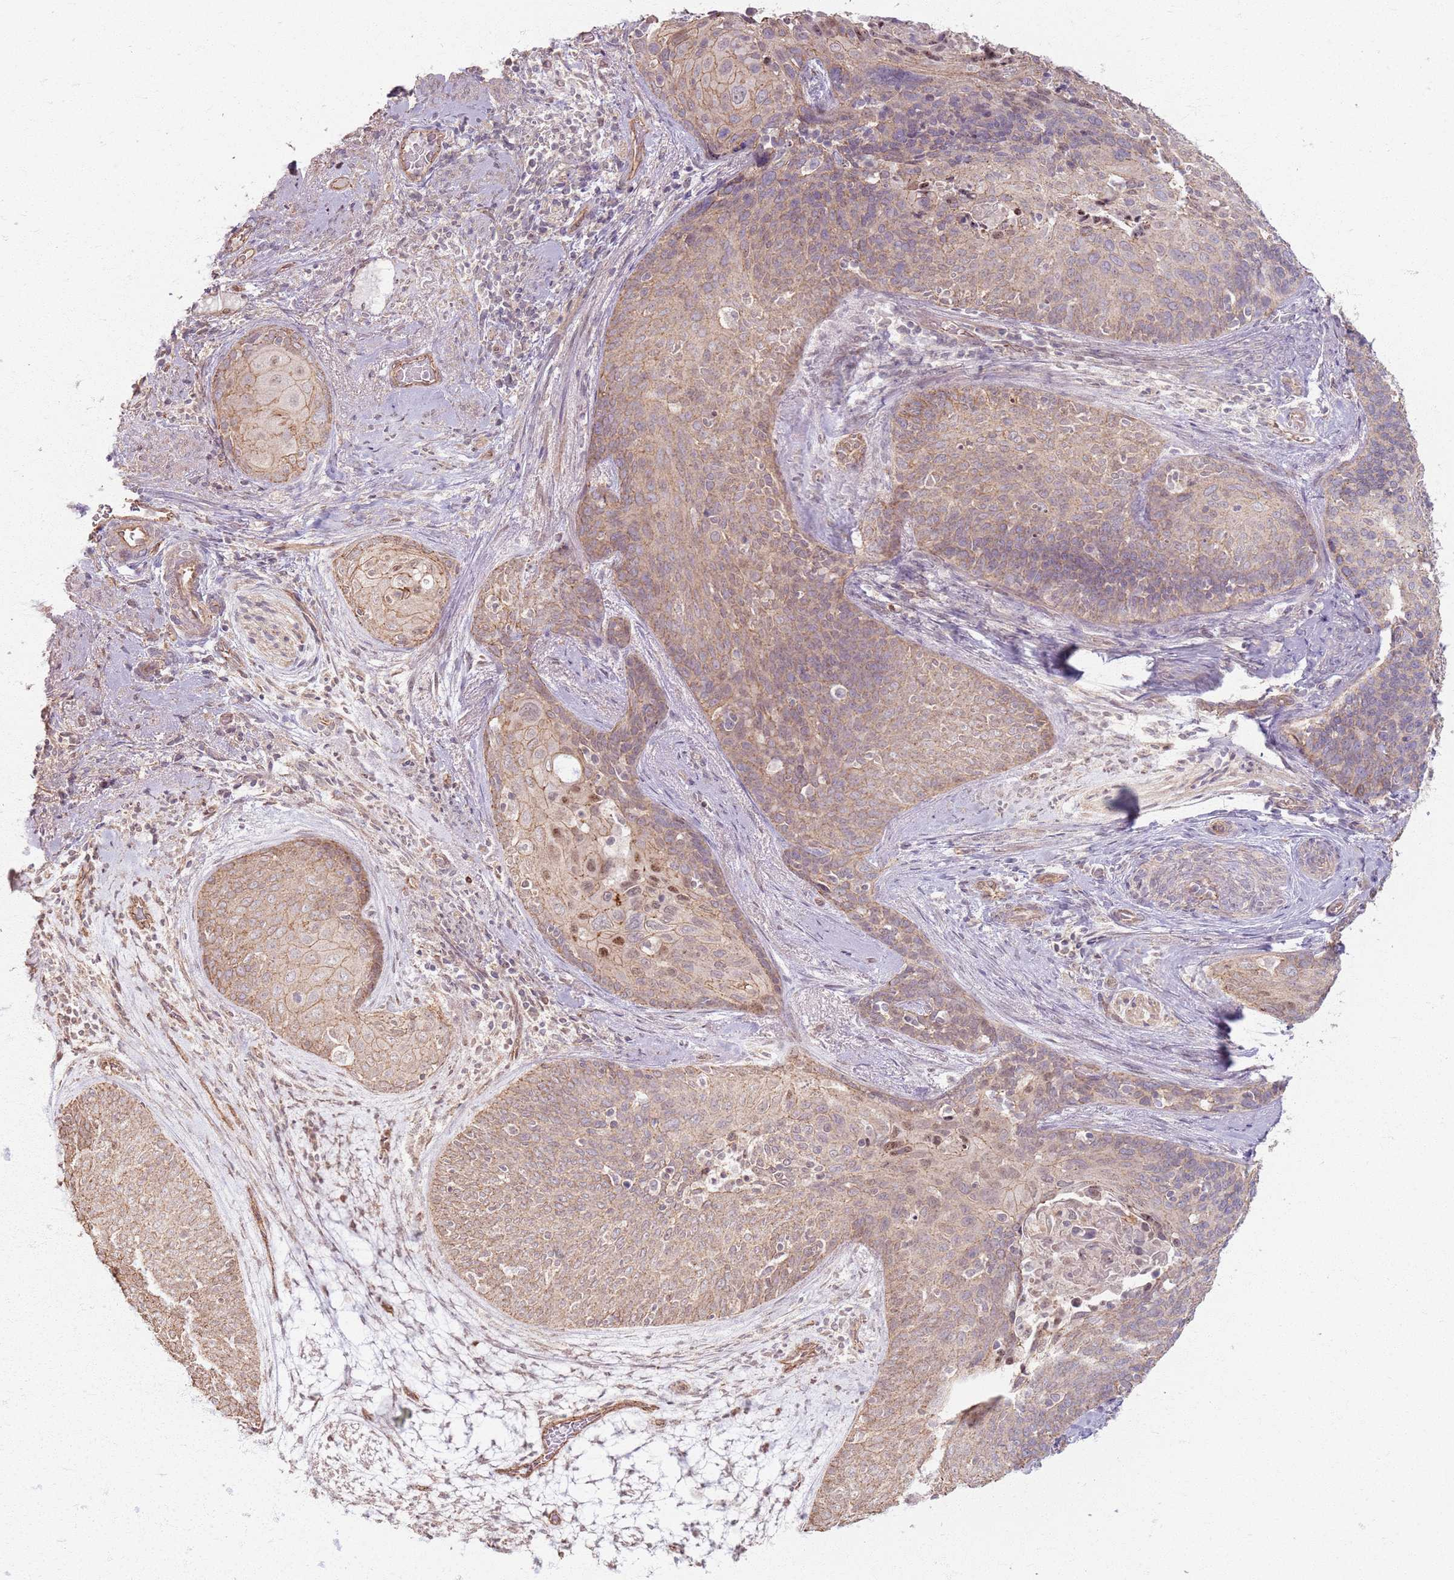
{"staining": {"intensity": "weak", "quantity": ">75%", "location": "cytoplasmic/membranous"}, "tissue": "cervical cancer", "cell_type": "Tumor cells", "image_type": "cancer", "snomed": [{"axis": "morphology", "description": "Squamous cell carcinoma, NOS"}, {"axis": "topography", "description": "Cervix"}], "caption": "Cervical cancer (squamous cell carcinoma) stained with a protein marker reveals weak staining in tumor cells.", "gene": "KCNA5", "patient": {"sex": "female", "age": 50}}